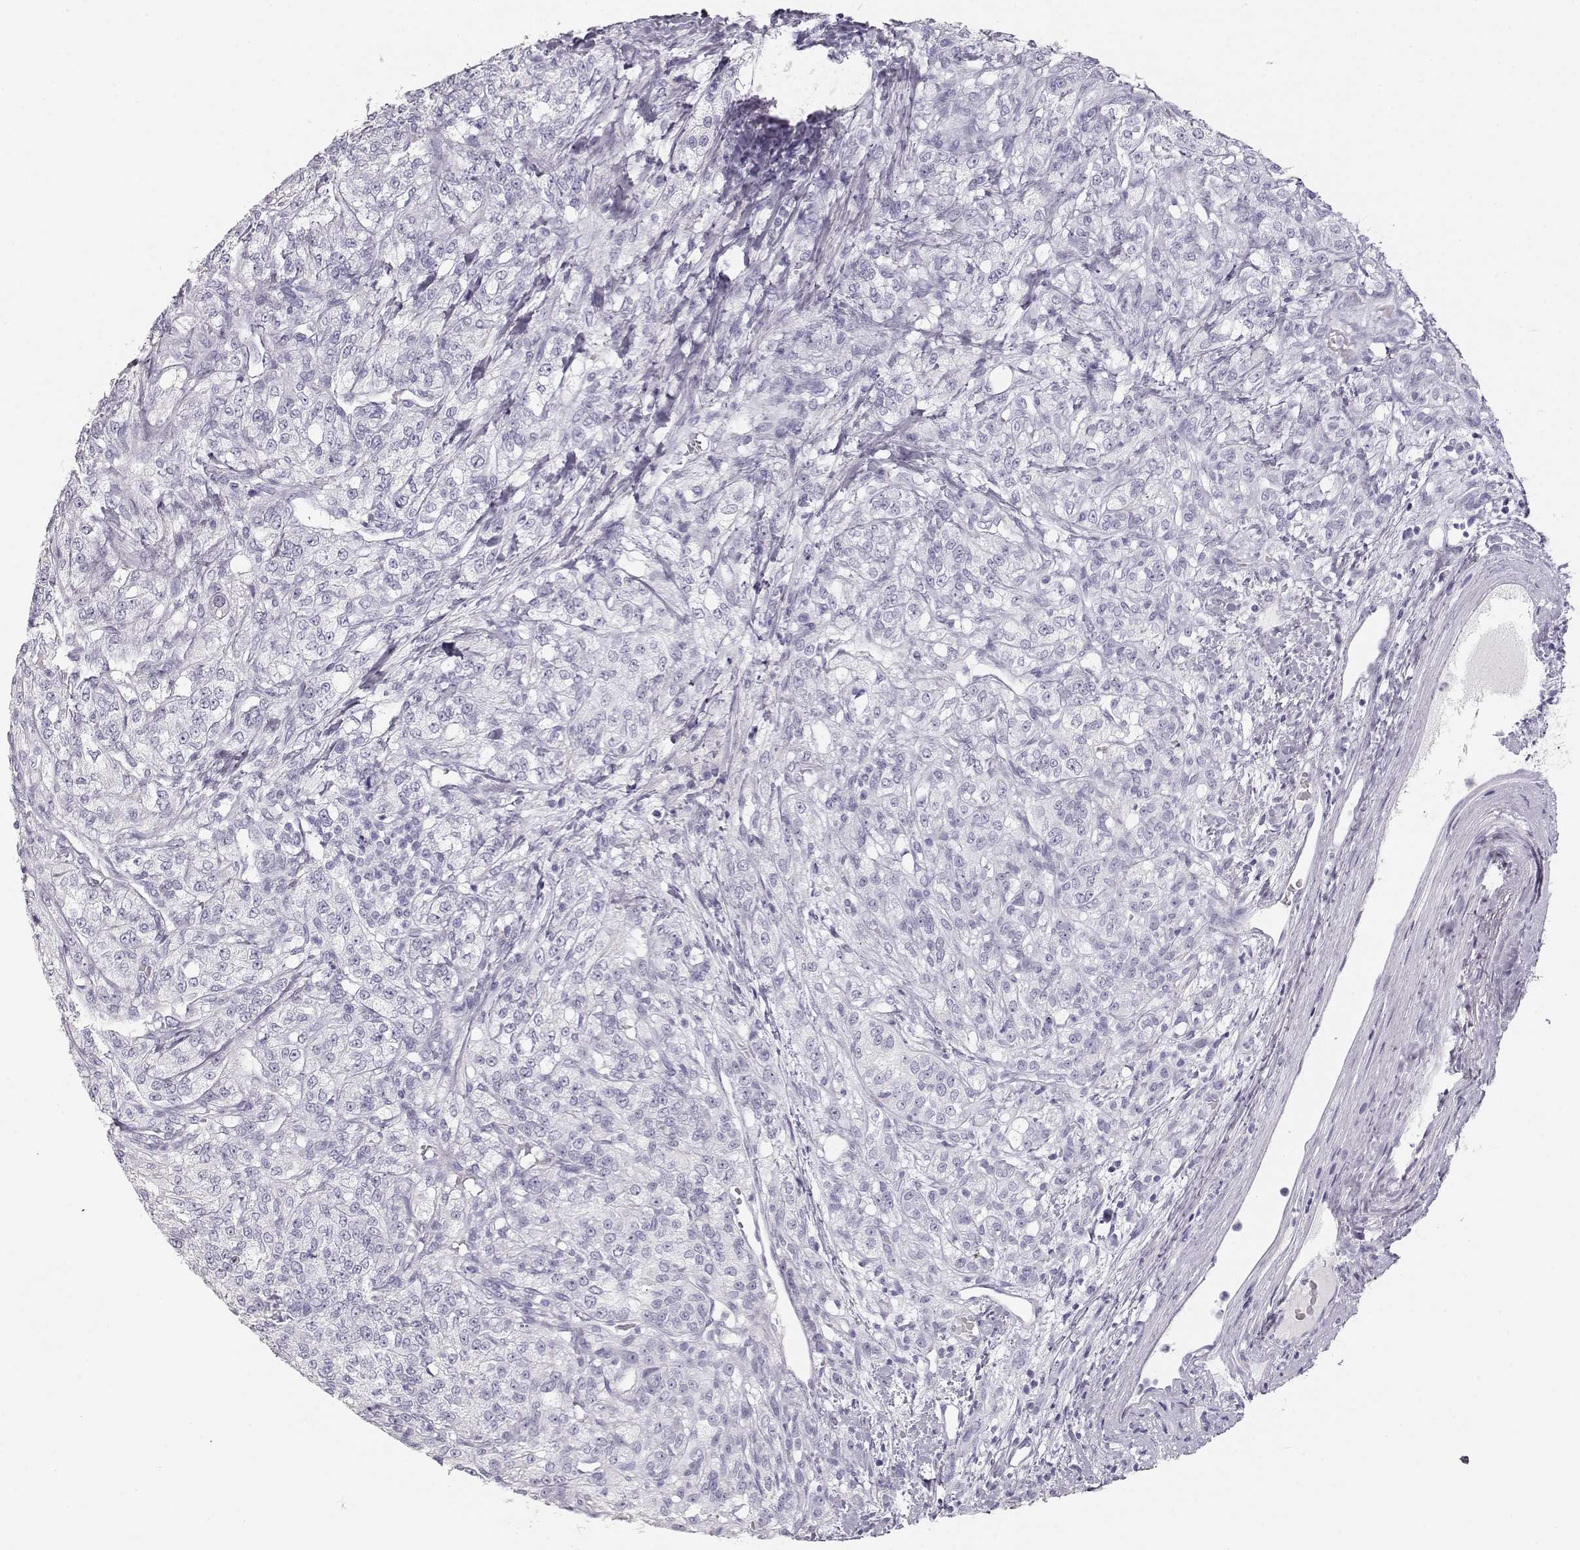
{"staining": {"intensity": "negative", "quantity": "none", "location": "none"}, "tissue": "renal cancer", "cell_type": "Tumor cells", "image_type": "cancer", "snomed": [{"axis": "morphology", "description": "Adenocarcinoma, NOS"}, {"axis": "topography", "description": "Kidney"}], "caption": "Immunohistochemistry of human renal cancer displays no staining in tumor cells. (DAB immunohistochemistry visualized using brightfield microscopy, high magnification).", "gene": "TKTL1", "patient": {"sex": "female", "age": 63}}